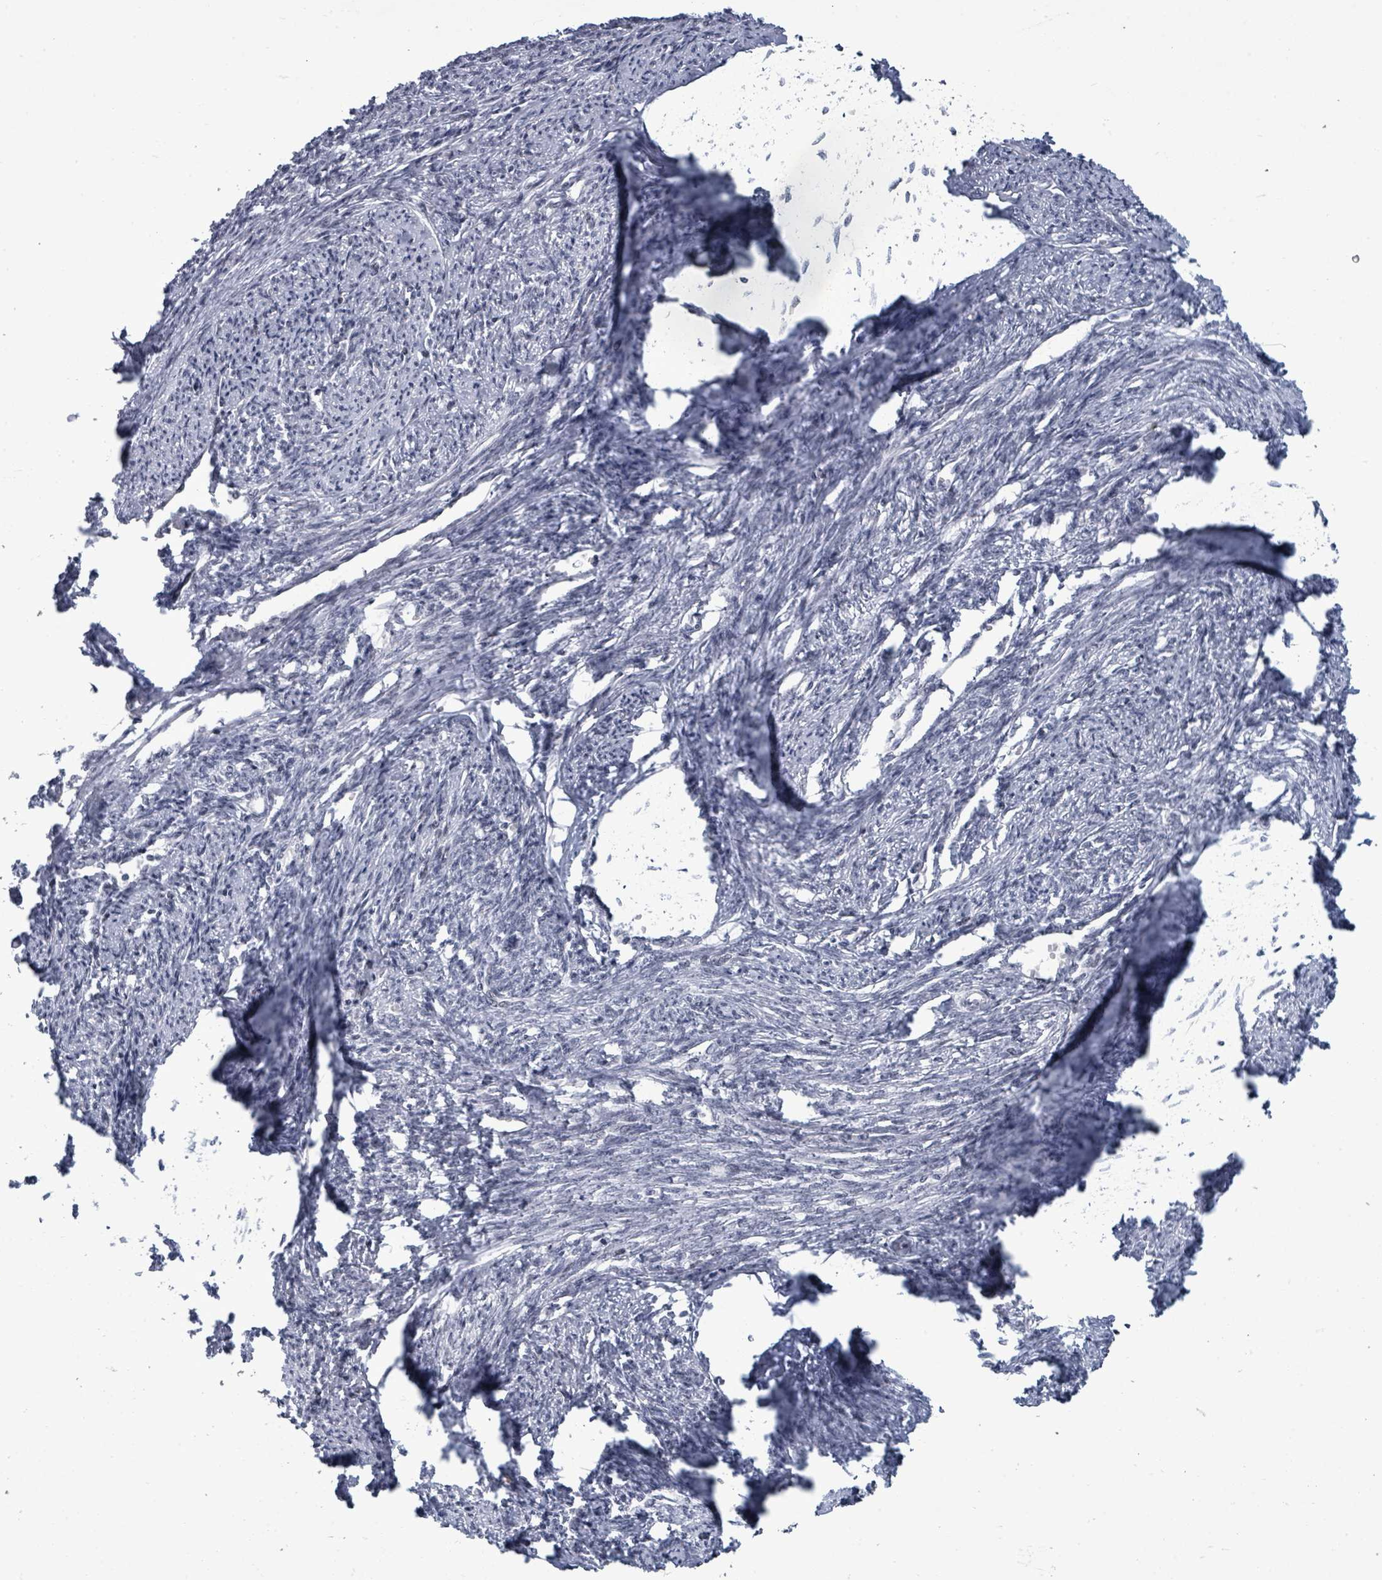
{"staining": {"intensity": "negative", "quantity": "none", "location": "none"}, "tissue": "smooth muscle", "cell_type": "Smooth muscle cells", "image_type": "normal", "snomed": [{"axis": "morphology", "description": "Normal tissue, NOS"}, {"axis": "topography", "description": "Smooth muscle"}, {"axis": "topography", "description": "Uterus"}], "caption": "The immunohistochemistry histopathology image has no significant expression in smooth muscle cells of smooth muscle. Brightfield microscopy of immunohistochemistry (IHC) stained with DAB (brown) and hematoxylin (blue), captured at high magnification.", "gene": "BIVM", "patient": {"sex": "female", "age": 59}}